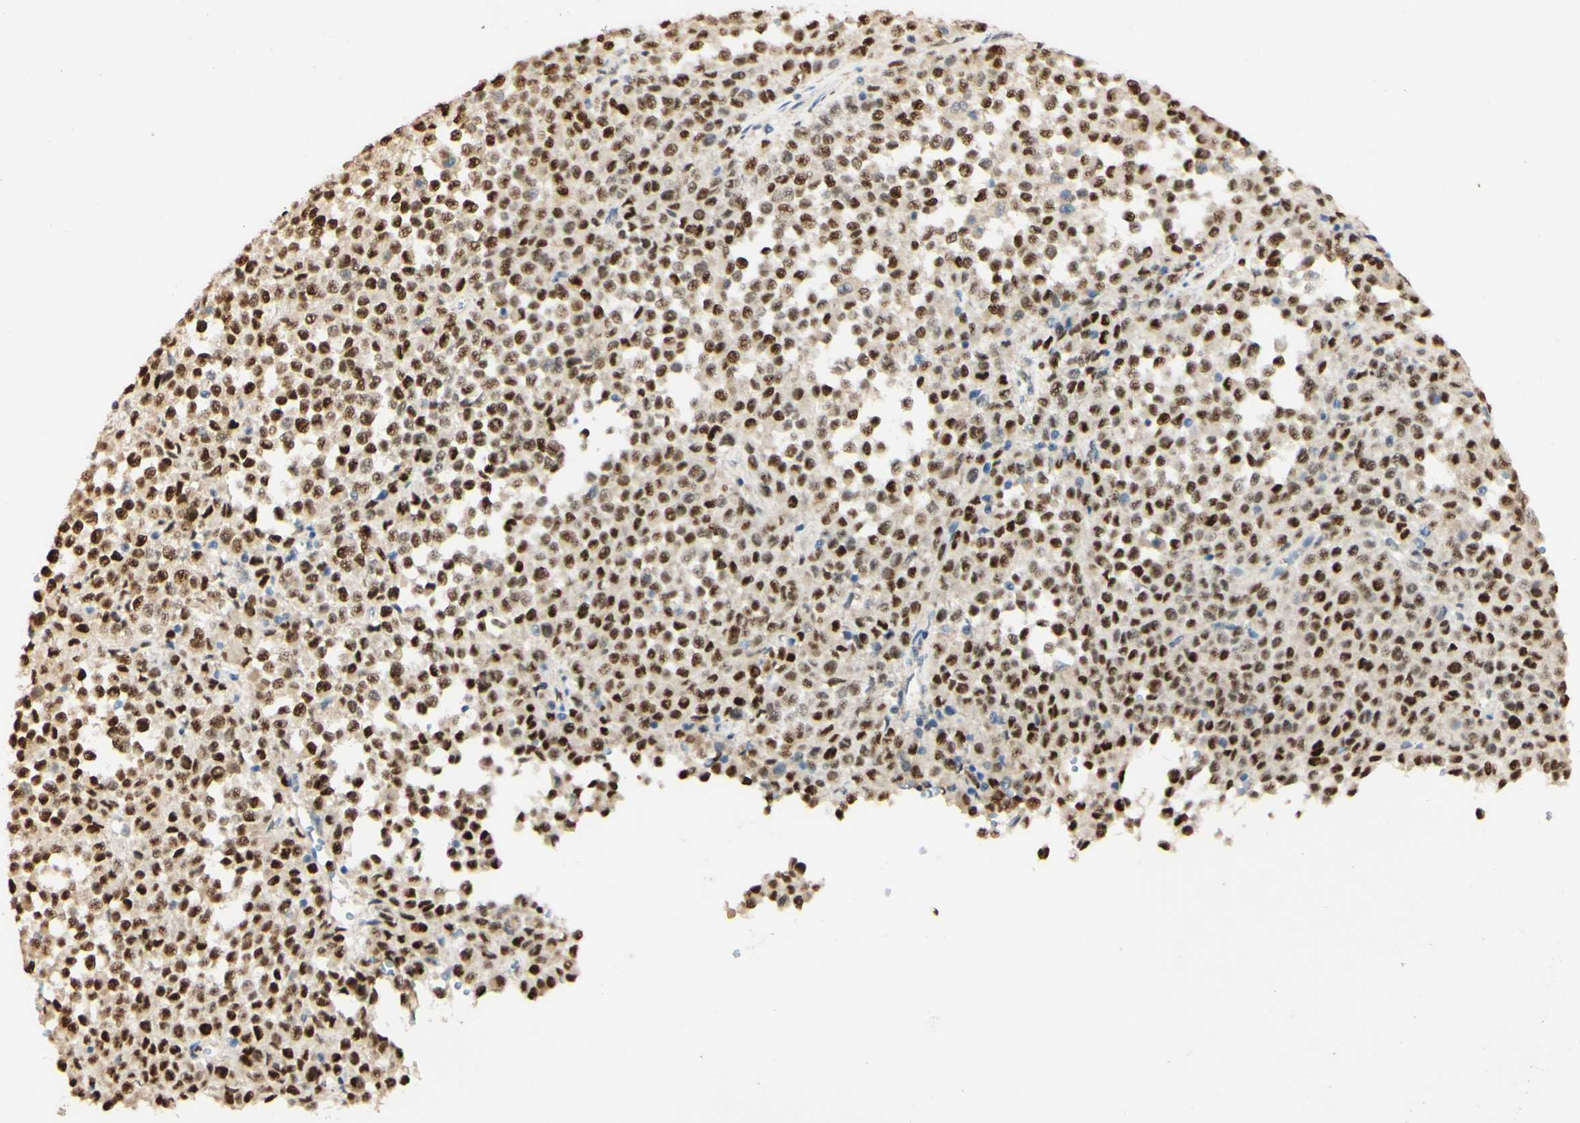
{"staining": {"intensity": "strong", "quantity": ">75%", "location": "nuclear"}, "tissue": "melanoma", "cell_type": "Tumor cells", "image_type": "cancer", "snomed": [{"axis": "morphology", "description": "Malignant melanoma, Metastatic site"}, {"axis": "topography", "description": "Pancreas"}], "caption": "Immunohistochemistry (IHC) of human melanoma displays high levels of strong nuclear staining in about >75% of tumor cells.", "gene": "MAP3K4", "patient": {"sex": "female", "age": 30}}